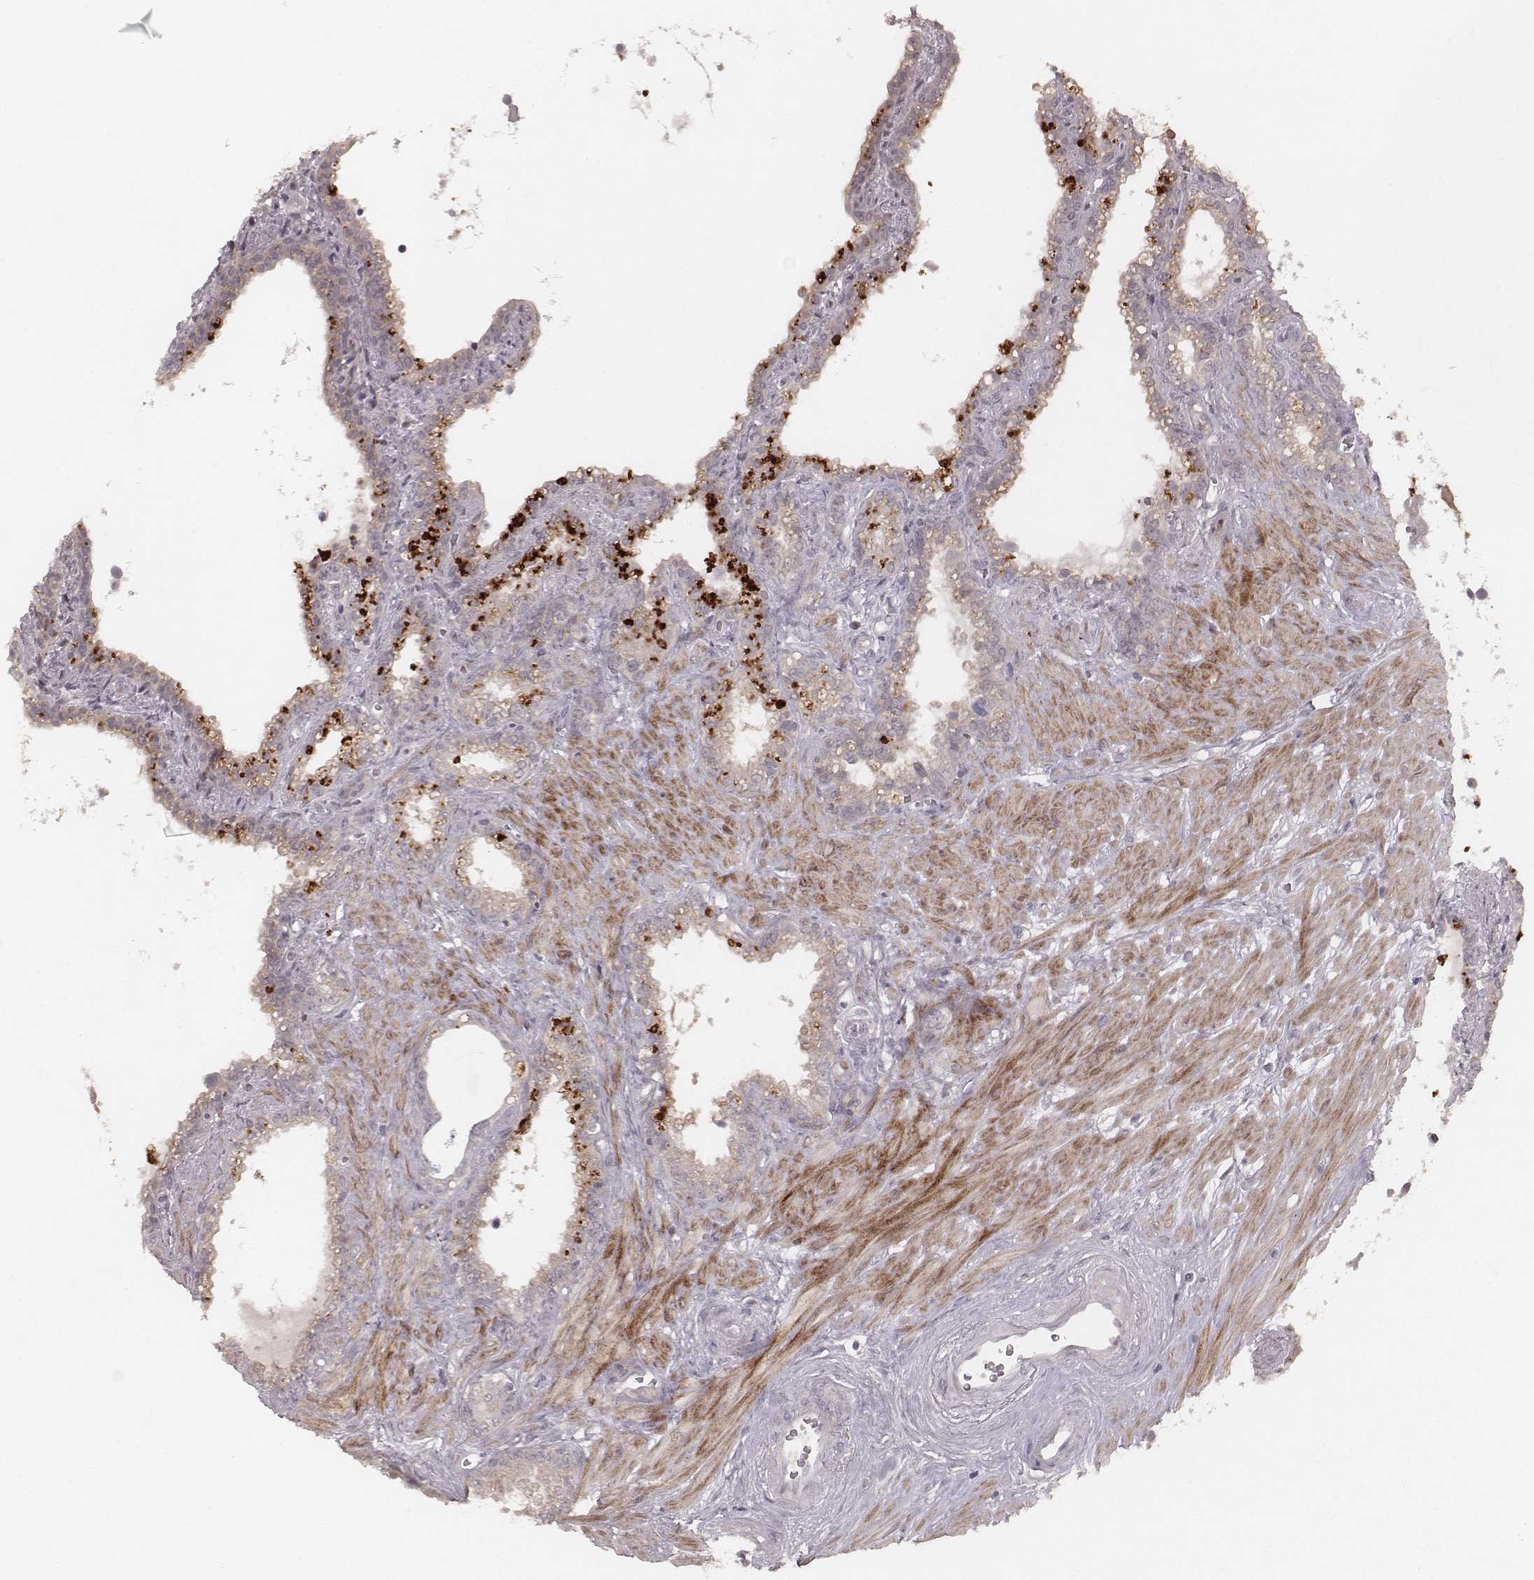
{"staining": {"intensity": "negative", "quantity": "none", "location": "none"}, "tissue": "seminal vesicle", "cell_type": "Glandular cells", "image_type": "normal", "snomed": [{"axis": "morphology", "description": "Normal tissue, NOS"}, {"axis": "morphology", "description": "Urothelial carcinoma, NOS"}, {"axis": "topography", "description": "Urinary bladder"}, {"axis": "topography", "description": "Seminal veicle"}], "caption": "DAB immunohistochemical staining of normal seminal vesicle reveals no significant staining in glandular cells. Brightfield microscopy of immunohistochemistry (IHC) stained with DAB (3,3'-diaminobenzidine) (brown) and hematoxylin (blue), captured at high magnification.", "gene": "FAM13B", "patient": {"sex": "male", "age": 76}}